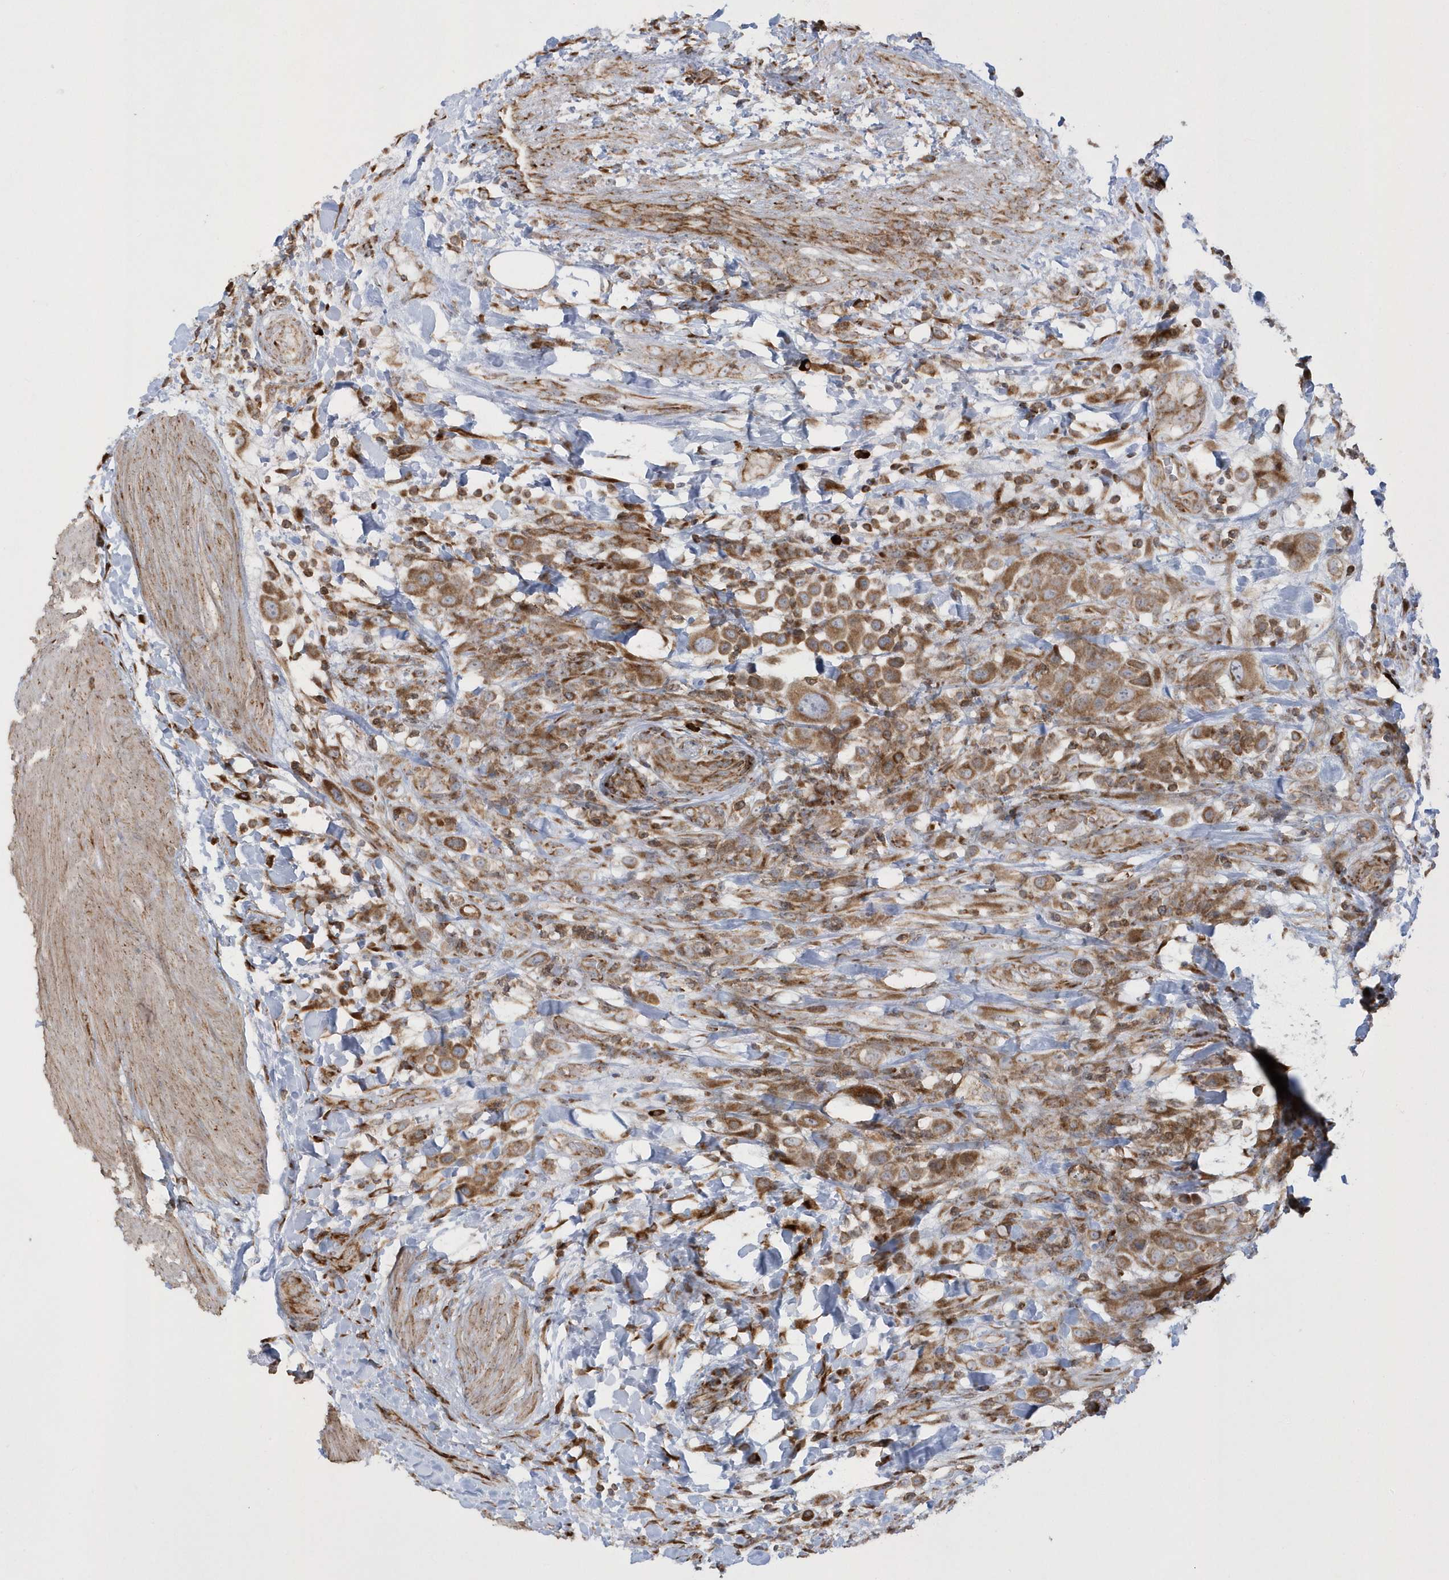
{"staining": {"intensity": "moderate", "quantity": ">75%", "location": "cytoplasmic/membranous"}, "tissue": "urothelial cancer", "cell_type": "Tumor cells", "image_type": "cancer", "snomed": [{"axis": "morphology", "description": "Urothelial carcinoma, High grade"}, {"axis": "topography", "description": "Urinary bladder"}], "caption": "Tumor cells exhibit moderate cytoplasmic/membranous staining in approximately >75% of cells in high-grade urothelial carcinoma. Nuclei are stained in blue.", "gene": "SH3BP2", "patient": {"sex": "male", "age": 50}}